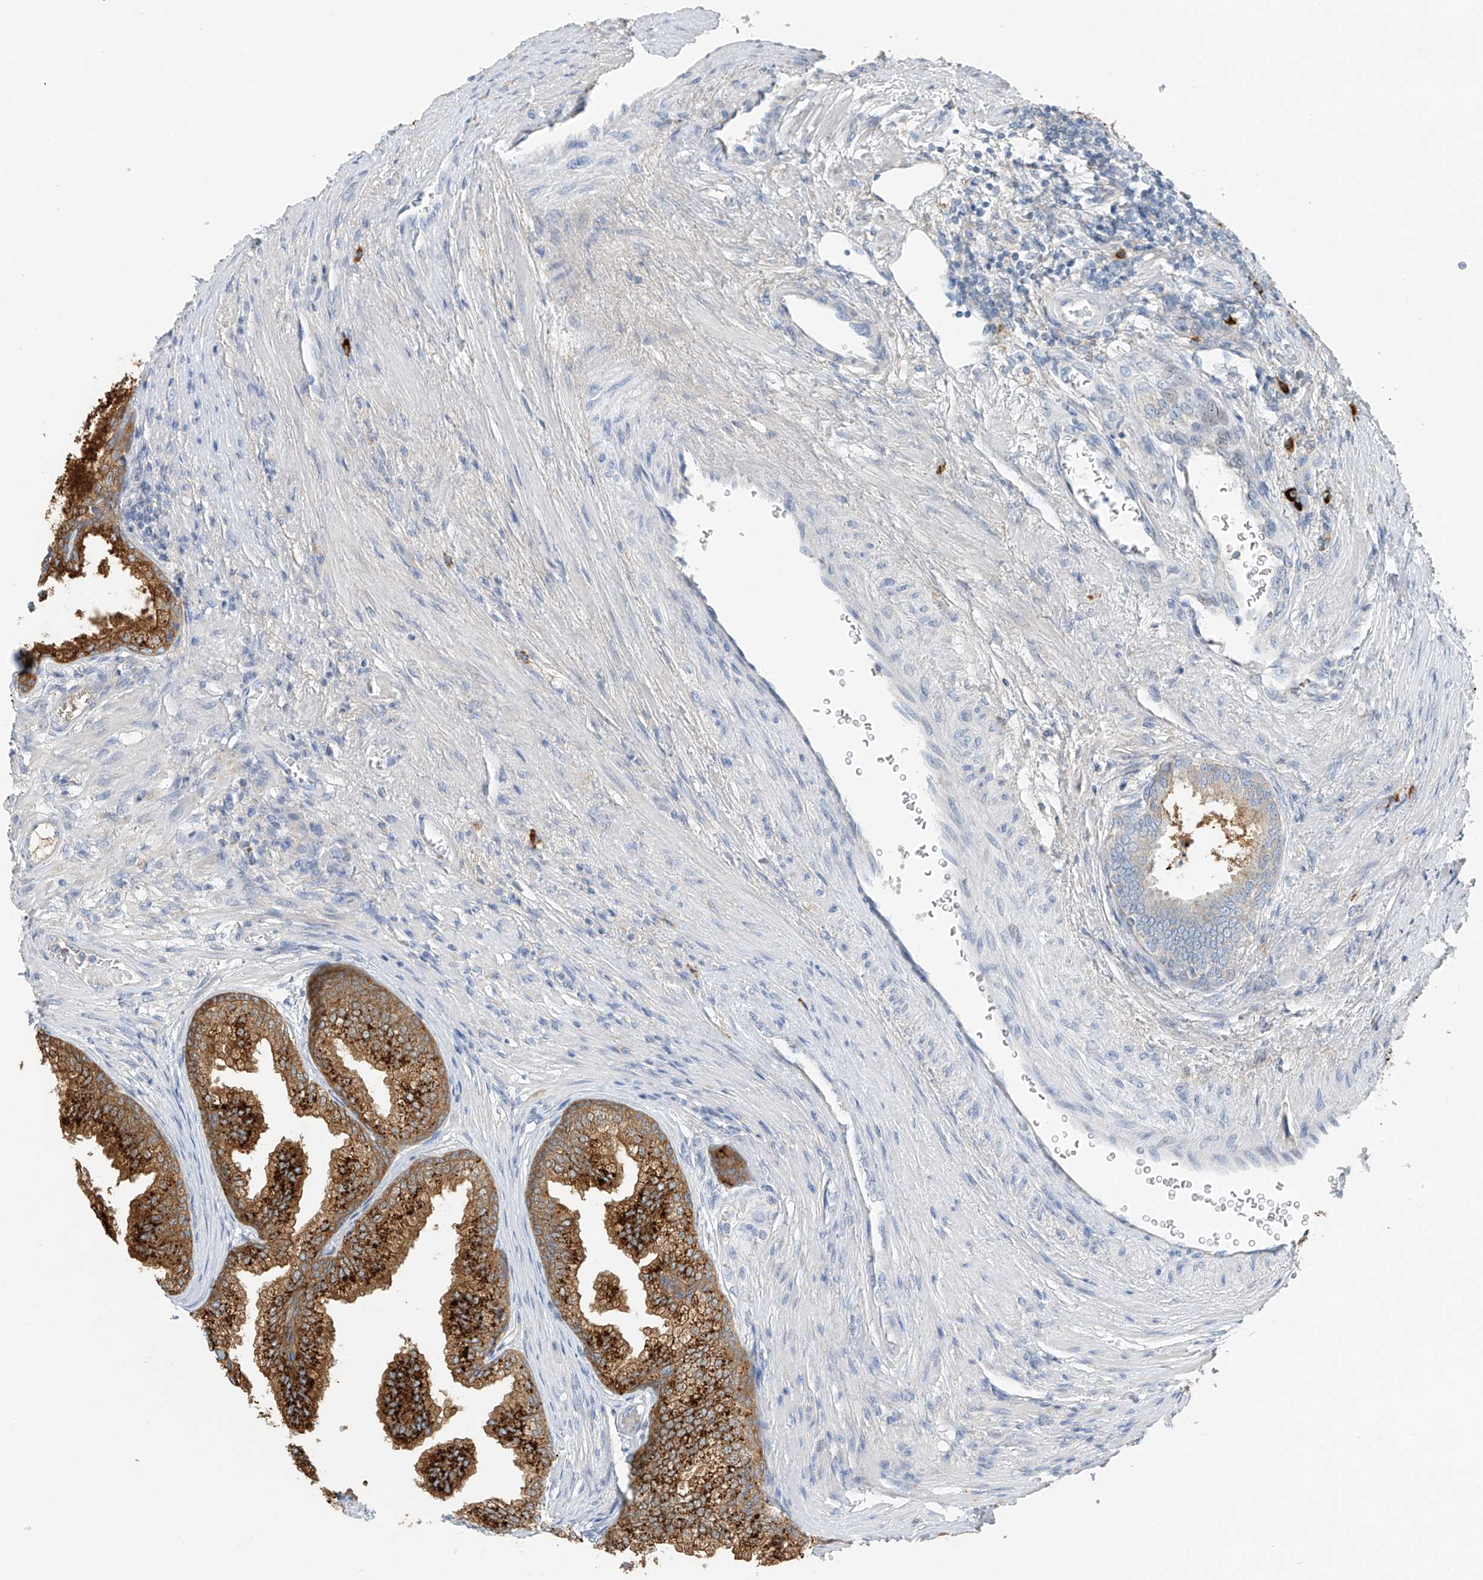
{"staining": {"intensity": "strong", "quantity": "25%-75%", "location": "cytoplasmic/membranous"}, "tissue": "prostate", "cell_type": "Glandular cells", "image_type": "normal", "snomed": [{"axis": "morphology", "description": "Normal tissue, NOS"}, {"axis": "topography", "description": "Prostate"}], "caption": "Brown immunohistochemical staining in benign prostate shows strong cytoplasmic/membranous expression in approximately 25%-75% of glandular cells.", "gene": "POMGNT2", "patient": {"sex": "male", "age": 76}}